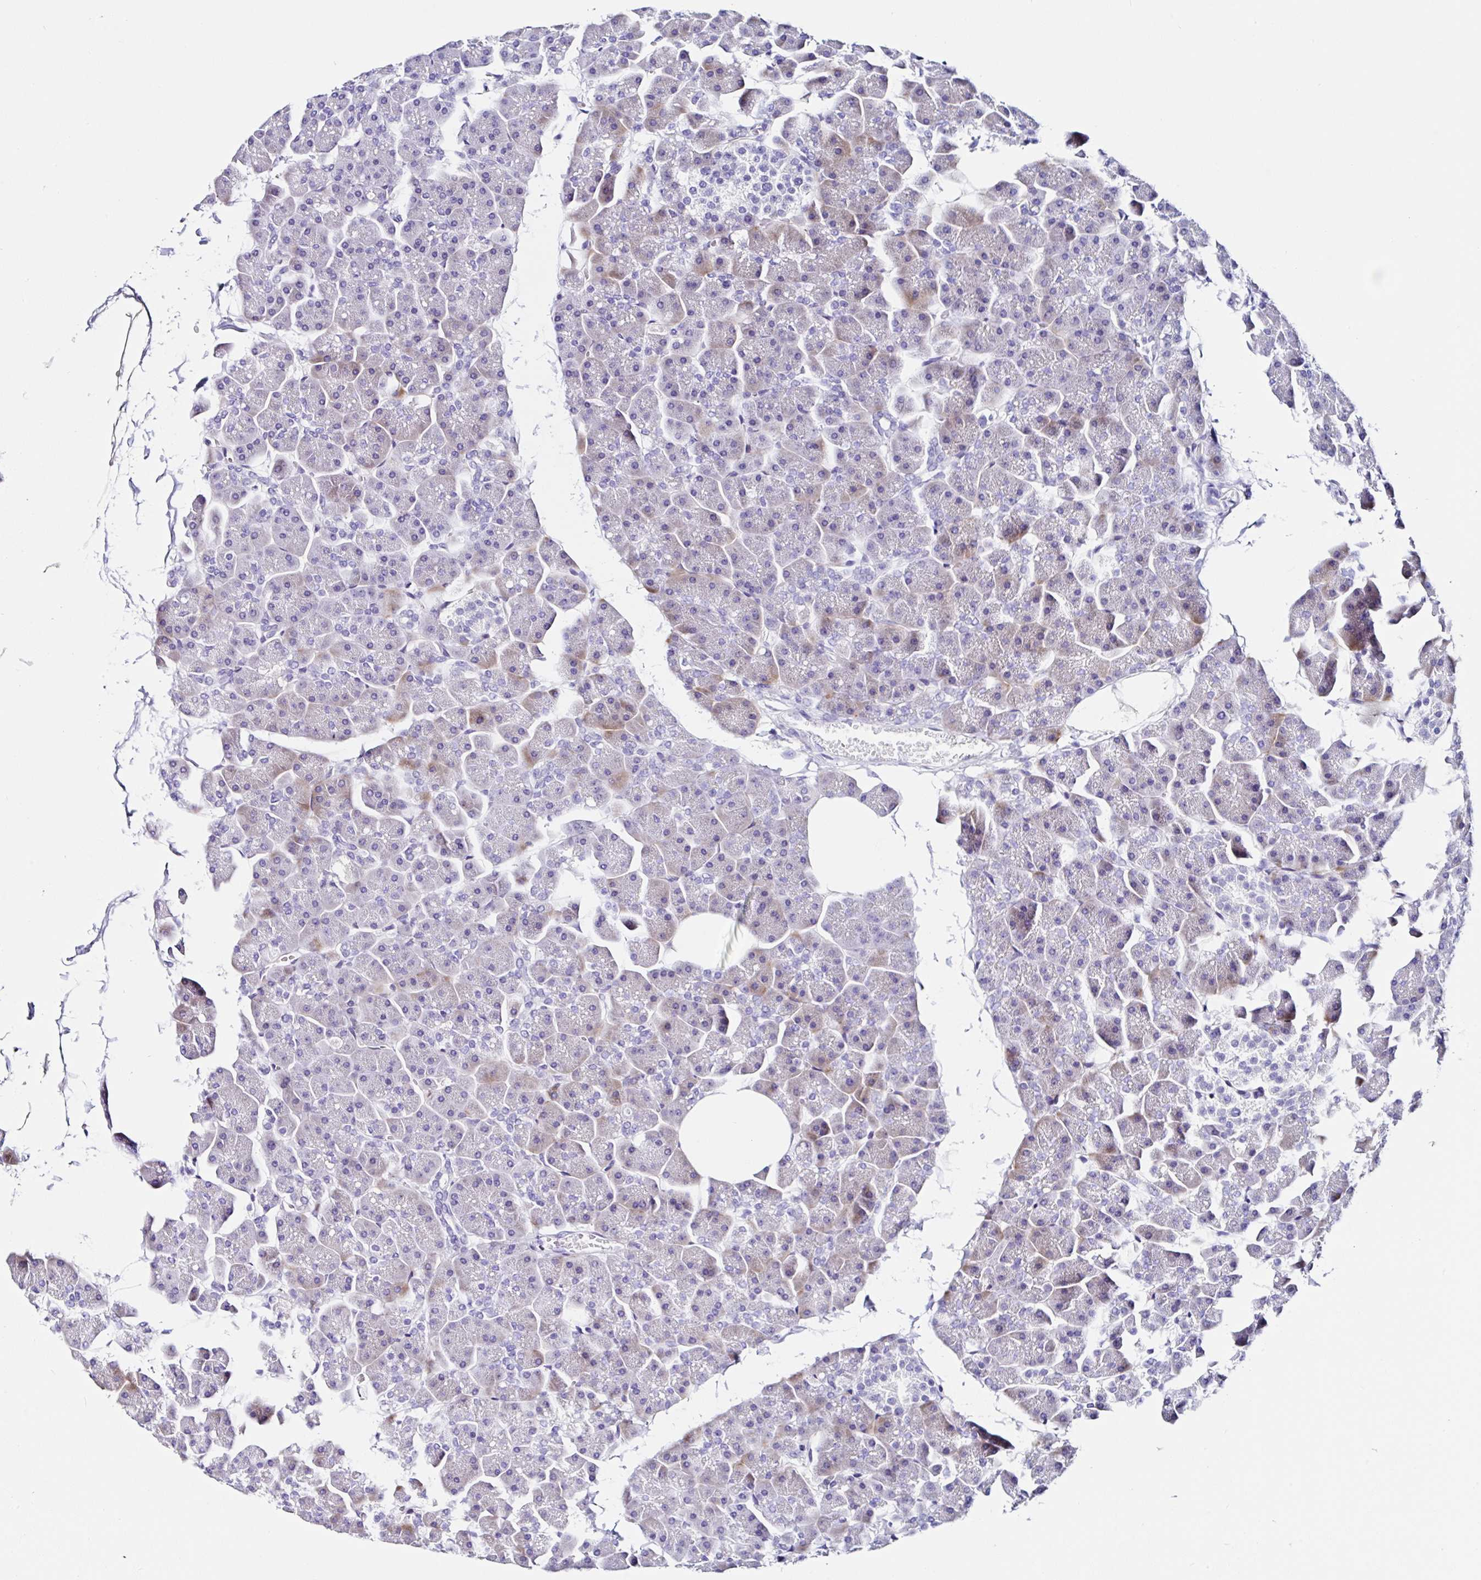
{"staining": {"intensity": "weak", "quantity": "25%-75%", "location": "cytoplasmic/membranous"}, "tissue": "pancreas", "cell_type": "Exocrine glandular cells", "image_type": "normal", "snomed": [{"axis": "morphology", "description": "Normal tissue, NOS"}, {"axis": "topography", "description": "Pancreas"}], "caption": "Normal pancreas was stained to show a protein in brown. There is low levels of weak cytoplasmic/membranous expression in about 25%-75% of exocrine glandular cells. The staining was performed using DAB (3,3'-diaminobenzidine) to visualize the protein expression in brown, while the nuclei were stained in blue with hematoxylin (Magnification: 20x).", "gene": "UGT3A1", "patient": {"sex": "male", "age": 35}}